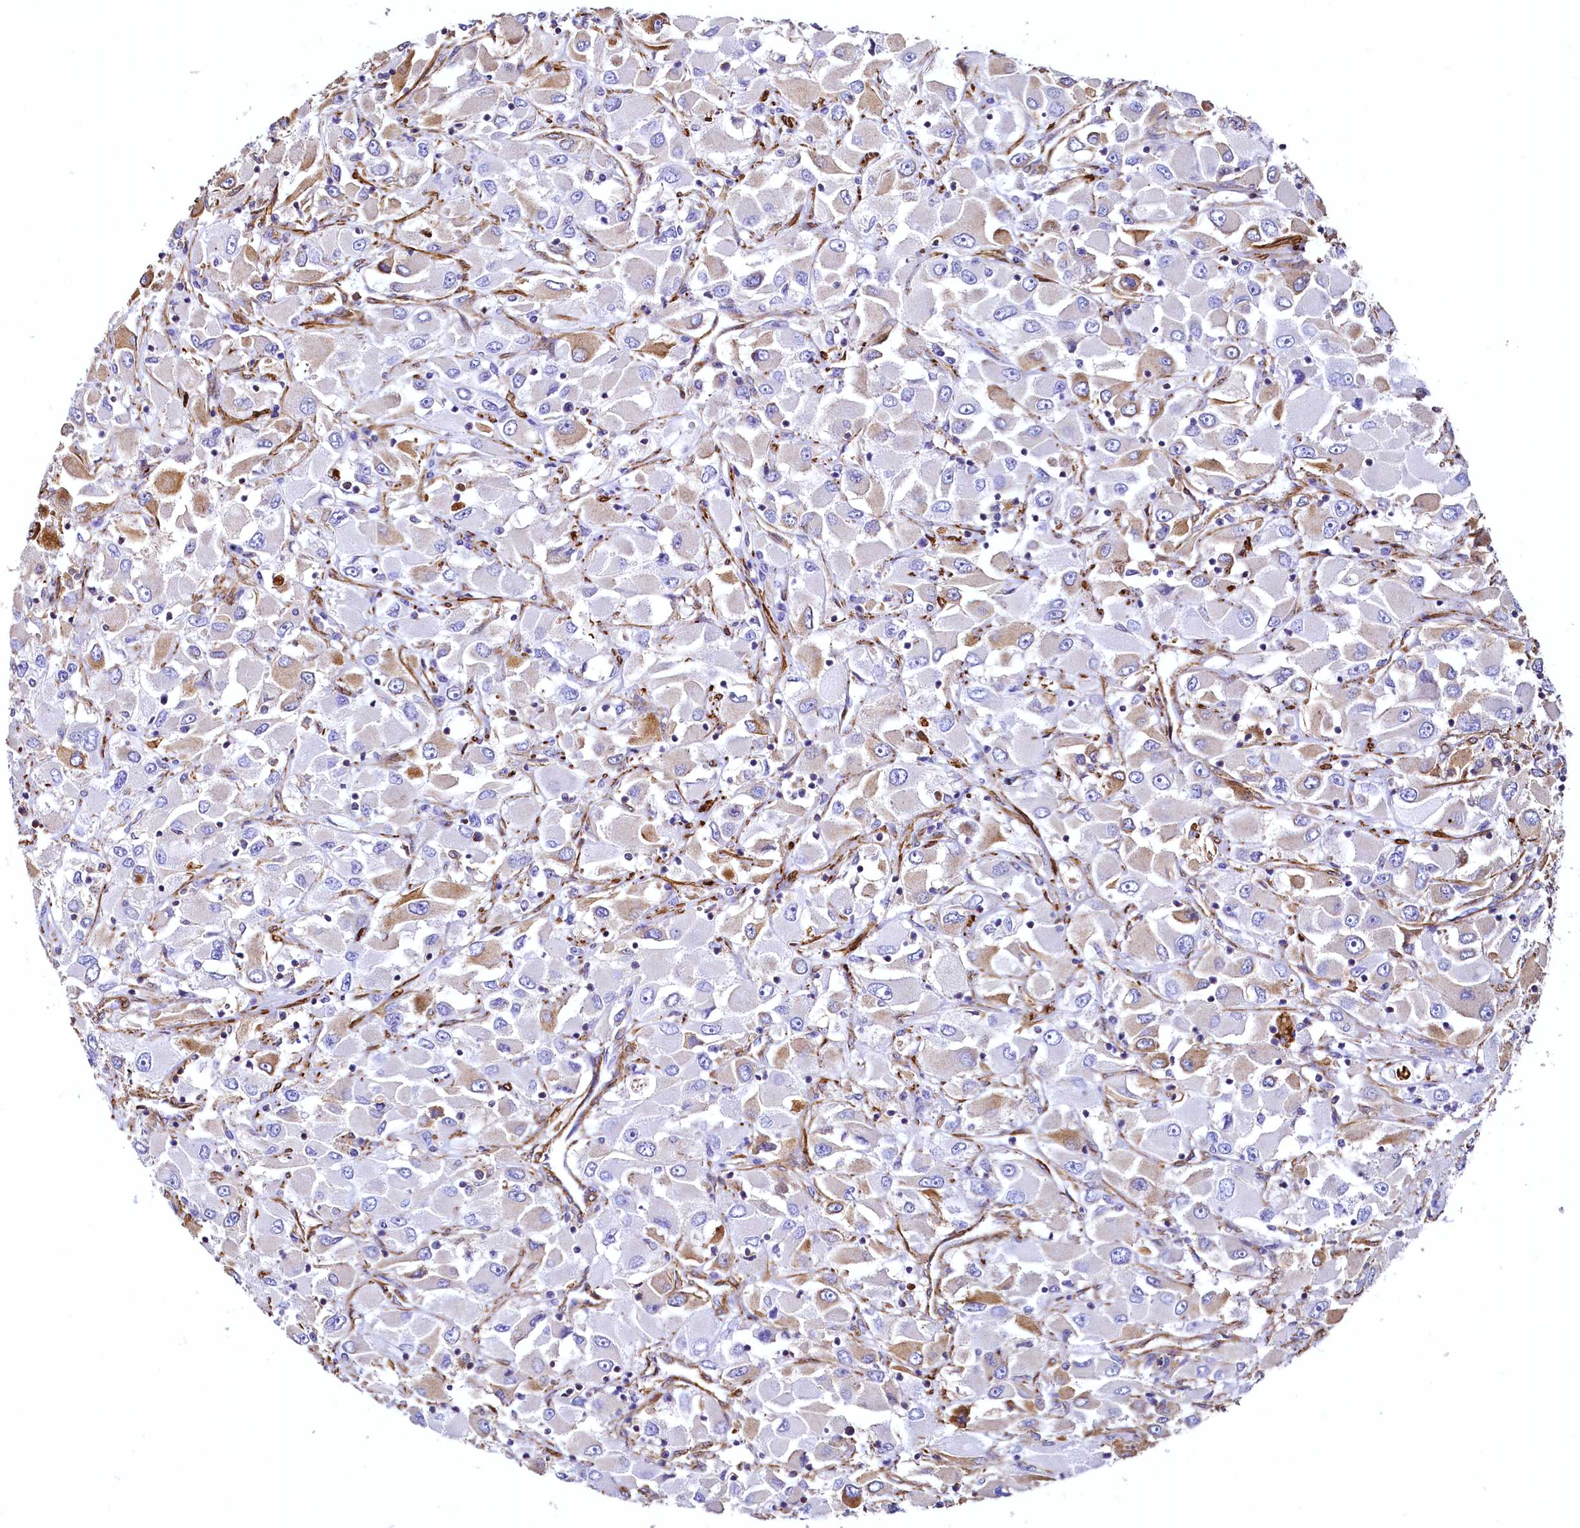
{"staining": {"intensity": "weak", "quantity": "25%-75%", "location": "cytoplasmic/membranous"}, "tissue": "renal cancer", "cell_type": "Tumor cells", "image_type": "cancer", "snomed": [{"axis": "morphology", "description": "Adenocarcinoma, NOS"}, {"axis": "topography", "description": "Kidney"}], "caption": "Immunohistochemical staining of human renal adenocarcinoma displays low levels of weak cytoplasmic/membranous protein positivity in approximately 25%-75% of tumor cells. (Stains: DAB (3,3'-diaminobenzidine) in brown, nuclei in blue, Microscopy: brightfield microscopy at high magnification).", "gene": "THBS1", "patient": {"sex": "female", "age": 52}}